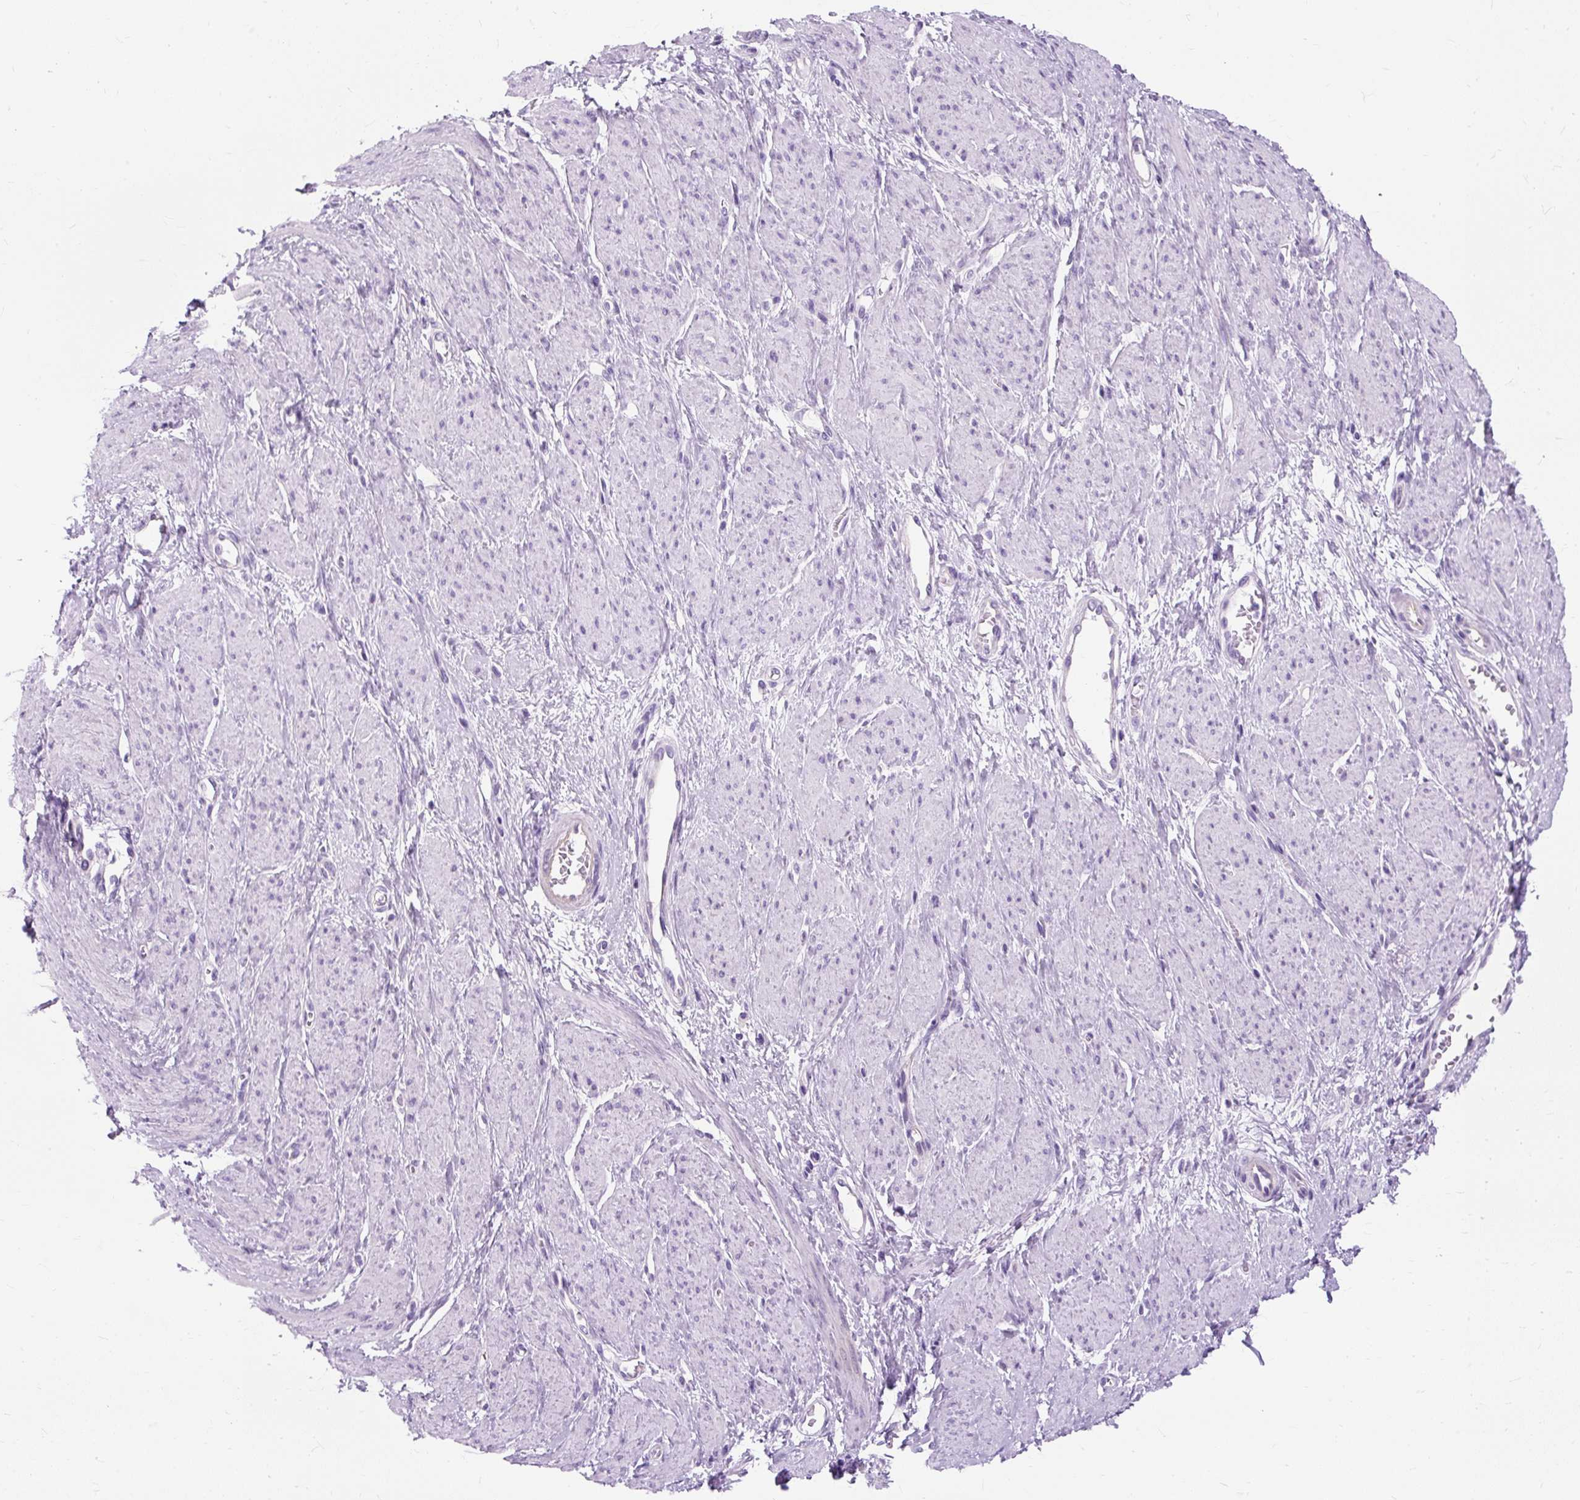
{"staining": {"intensity": "negative", "quantity": "none", "location": "none"}, "tissue": "smooth muscle", "cell_type": "Smooth muscle cells", "image_type": "normal", "snomed": [{"axis": "morphology", "description": "Normal tissue, NOS"}, {"axis": "topography", "description": "Smooth muscle"}, {"axis": "topography", "description": "Uterus"}], "caption": "High magnification brightfield microscopy of normal smooth muscle stained with DAB (brown) and counterstained with hematoxylin (blue): smooth muscle cells show no significant expression. (DAB (3,3'-diaminobenzidine) immunohistochemistry visualized using brightfield microscopy, high magnification).", "gene": "TMEM89", "patient": {"sex": "female", "age": 39}}